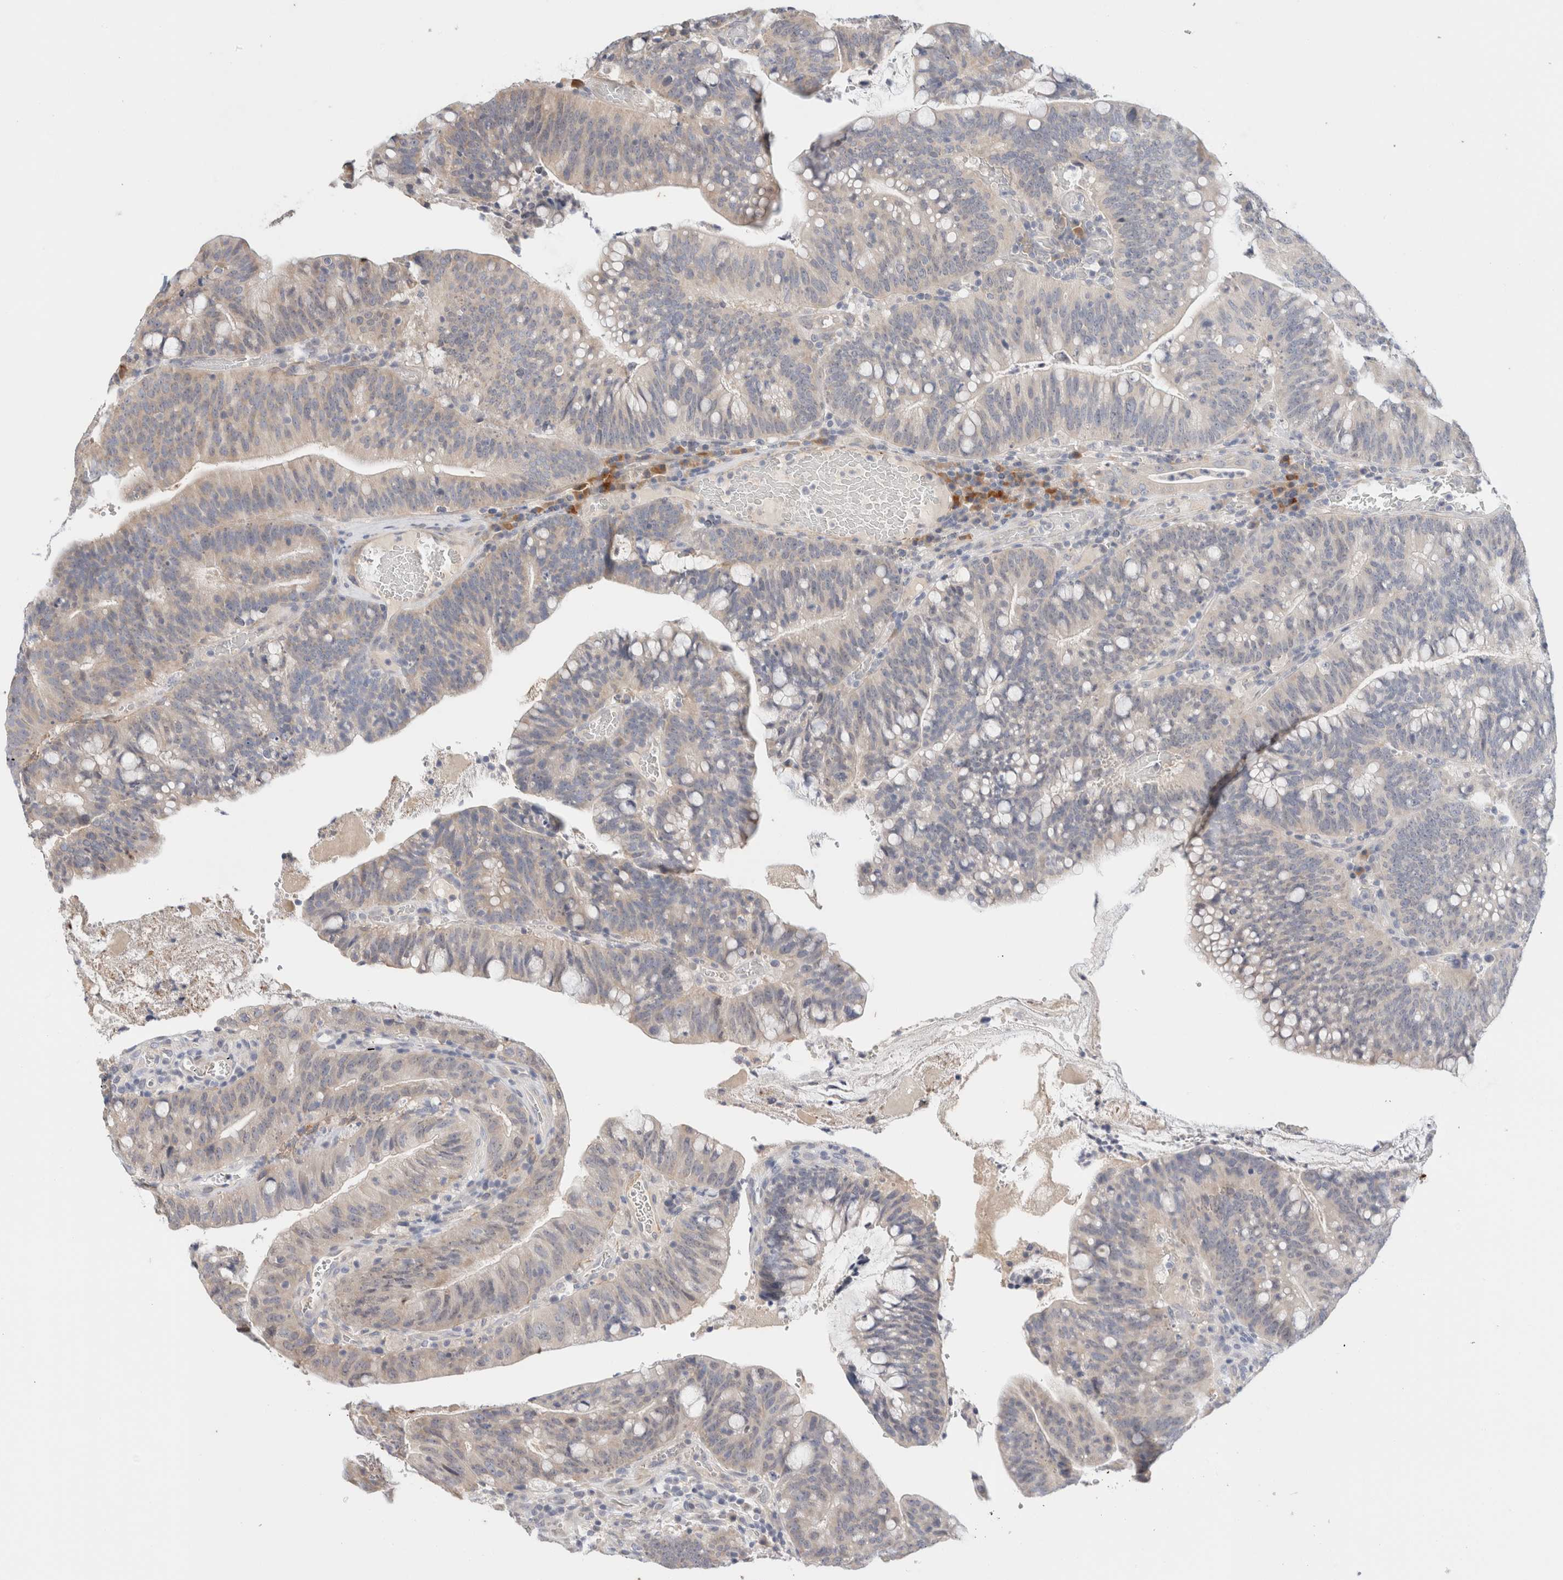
{"staining": {"intensity": "weak", "quantity": "<25%", "location": "cytoplasmic/membranous"}, "tissue": "colorectal cancer", "cell_type": "Tumor cells", "image_type": "cancer", "snomed": [{"axis": "morphology", "description": "Adenocarcinoma, NOS"}, {"axis": "topography", "description": "Colon"}], "caption": "IHC image of adenocarcinoma (colorectal) stained for a protein (brown), which exhibits no positivity in tumor cells.", "gene": "SPRTN", "patient": {"sex": "female", "age": 66}}